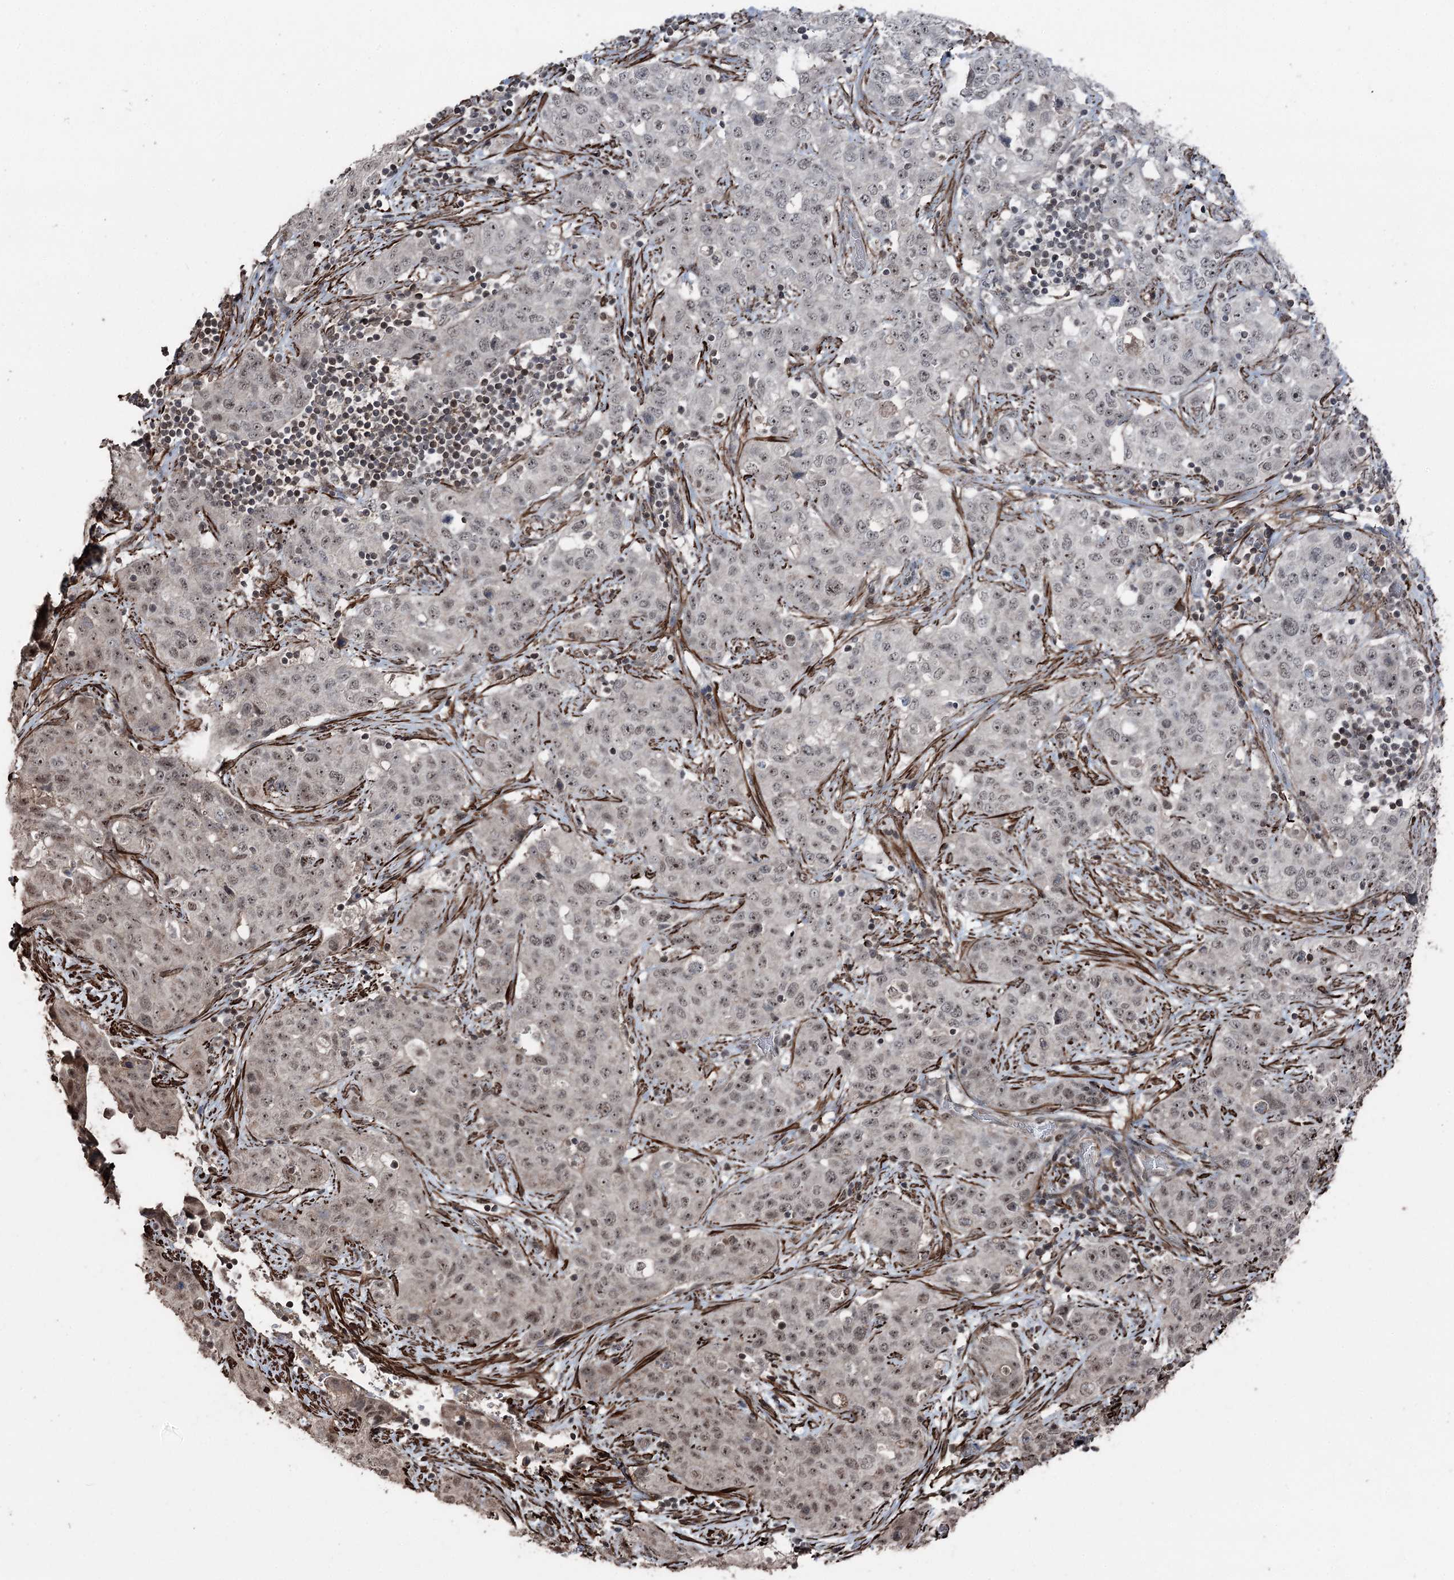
{"staining": {"intensity": "weak", "quantity": "25%-75%", "location": "nuclear"}, "tissue": "stomach cancer", "cell_type": "Tumor cells", "image_type": "cancer", "snomed": [{"axis": "morphology", "description": "Normal tissue, NOS"}, {"axis": "morphology", "description": "Adenocarcinoma, NOS"}, {"axis": "topography", "description": "Lymph node"}, {"axis": "topography", "description": "Stomach"}], "caption": "Stomach cancer stained with a protein marker shows weak staining in tumor cells.", "gene": "CCDC82", "patient": {"sex": "male", "age": 48}}